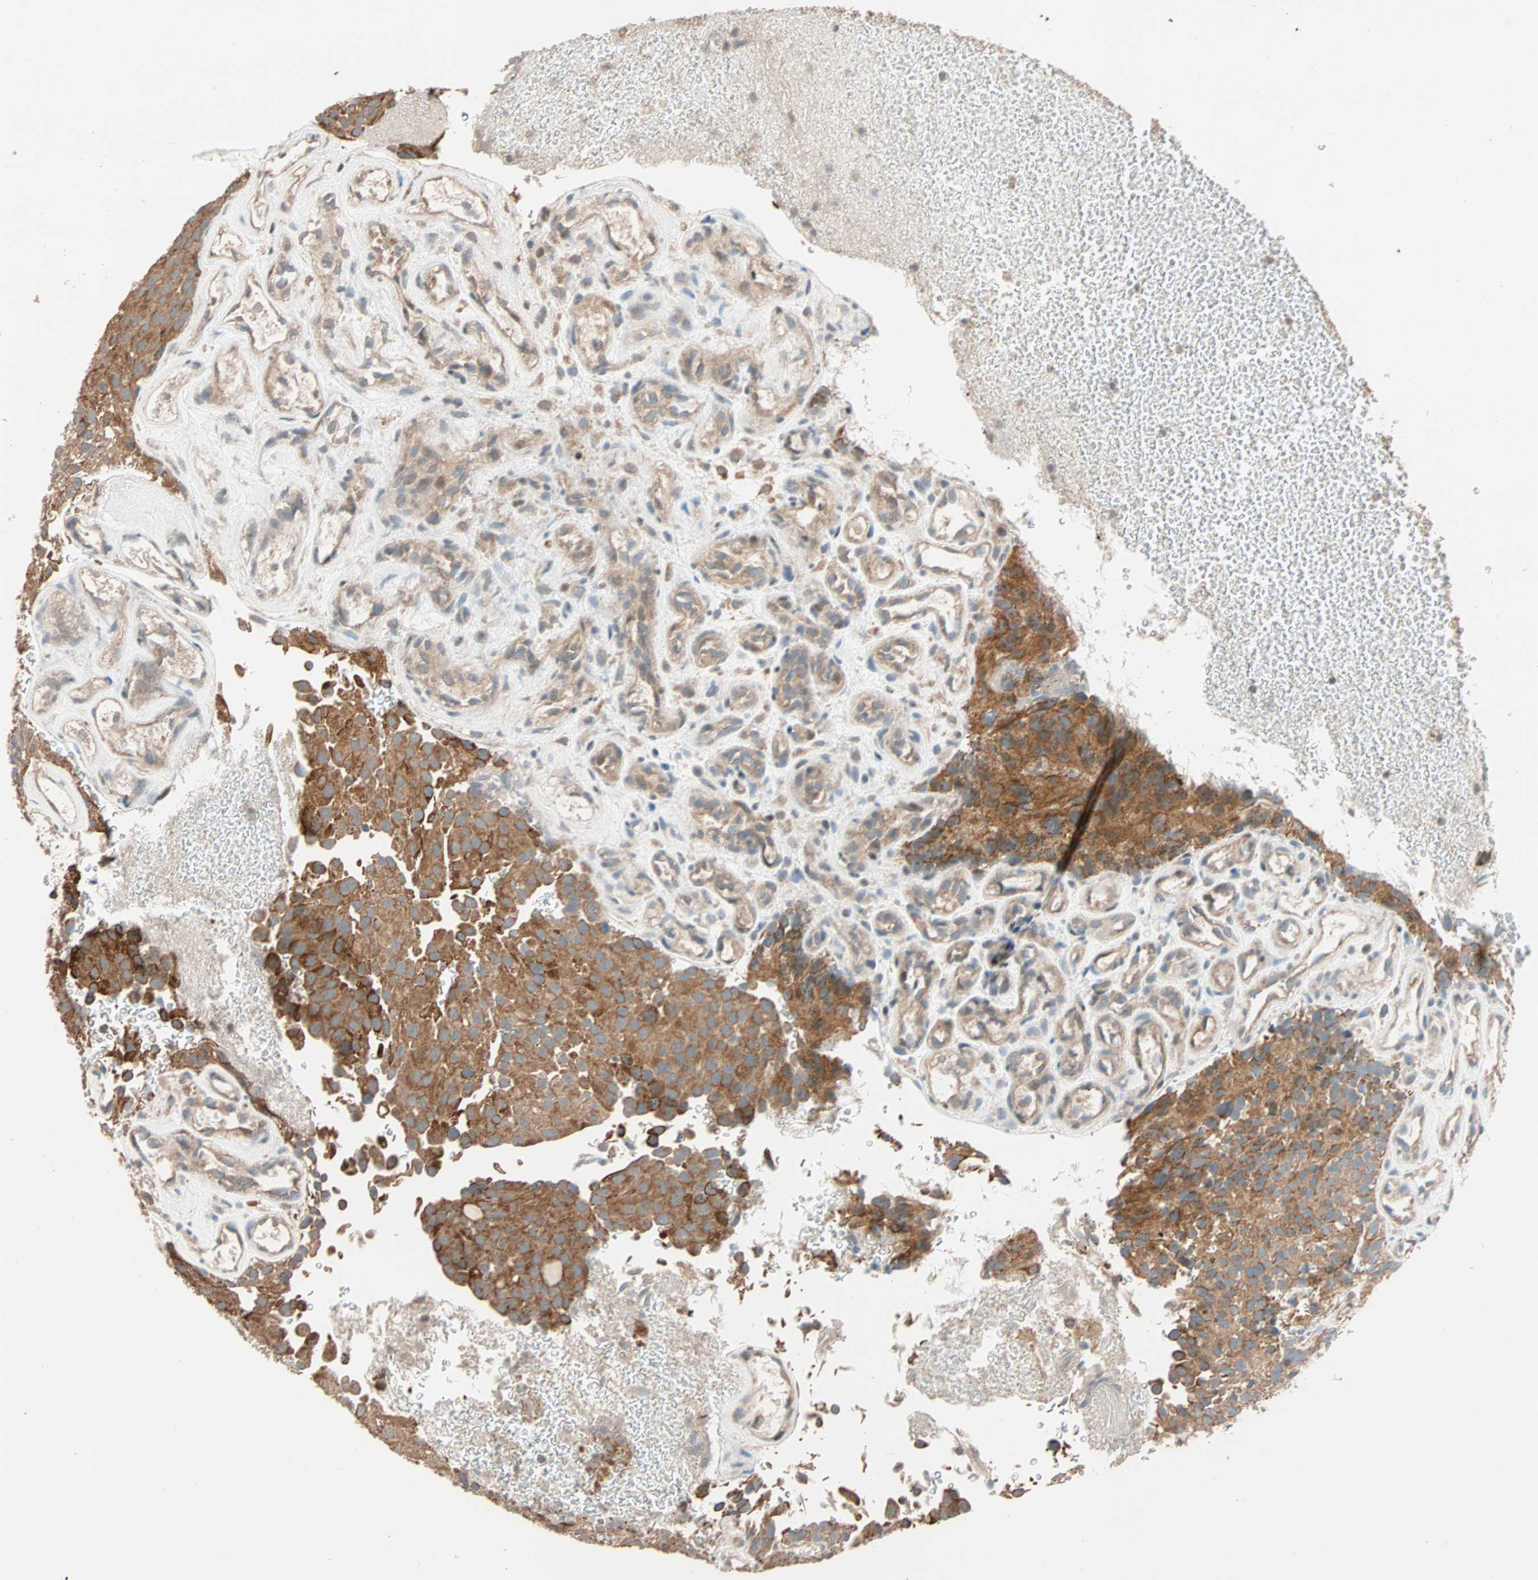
{"staining": {"intensity": "strong", "quantity": ">75%", "location": "cytoplasmic/membranous"}, "tissue": "urothelial cancer", "cell_type": "Tumor cells", "image_type": "cancer", "snomed": [{"axis": "morphology", "description": "Urothelial carcinoma, Low grade"}, {"axis": "topography", "description": "Urinary bladder"}], "caption": "The image displays a brown stain indicating the presence of a protein in the cytoplasmic/membranous of tumor cells in urothelial cancer. The protein of interest is stained brown, and the nuclei are stained in blue (DAB IHC with brightfield microscopy, high magnification).", "gene": "HECW1", "patient": {"sex": "male", "age": 78}}